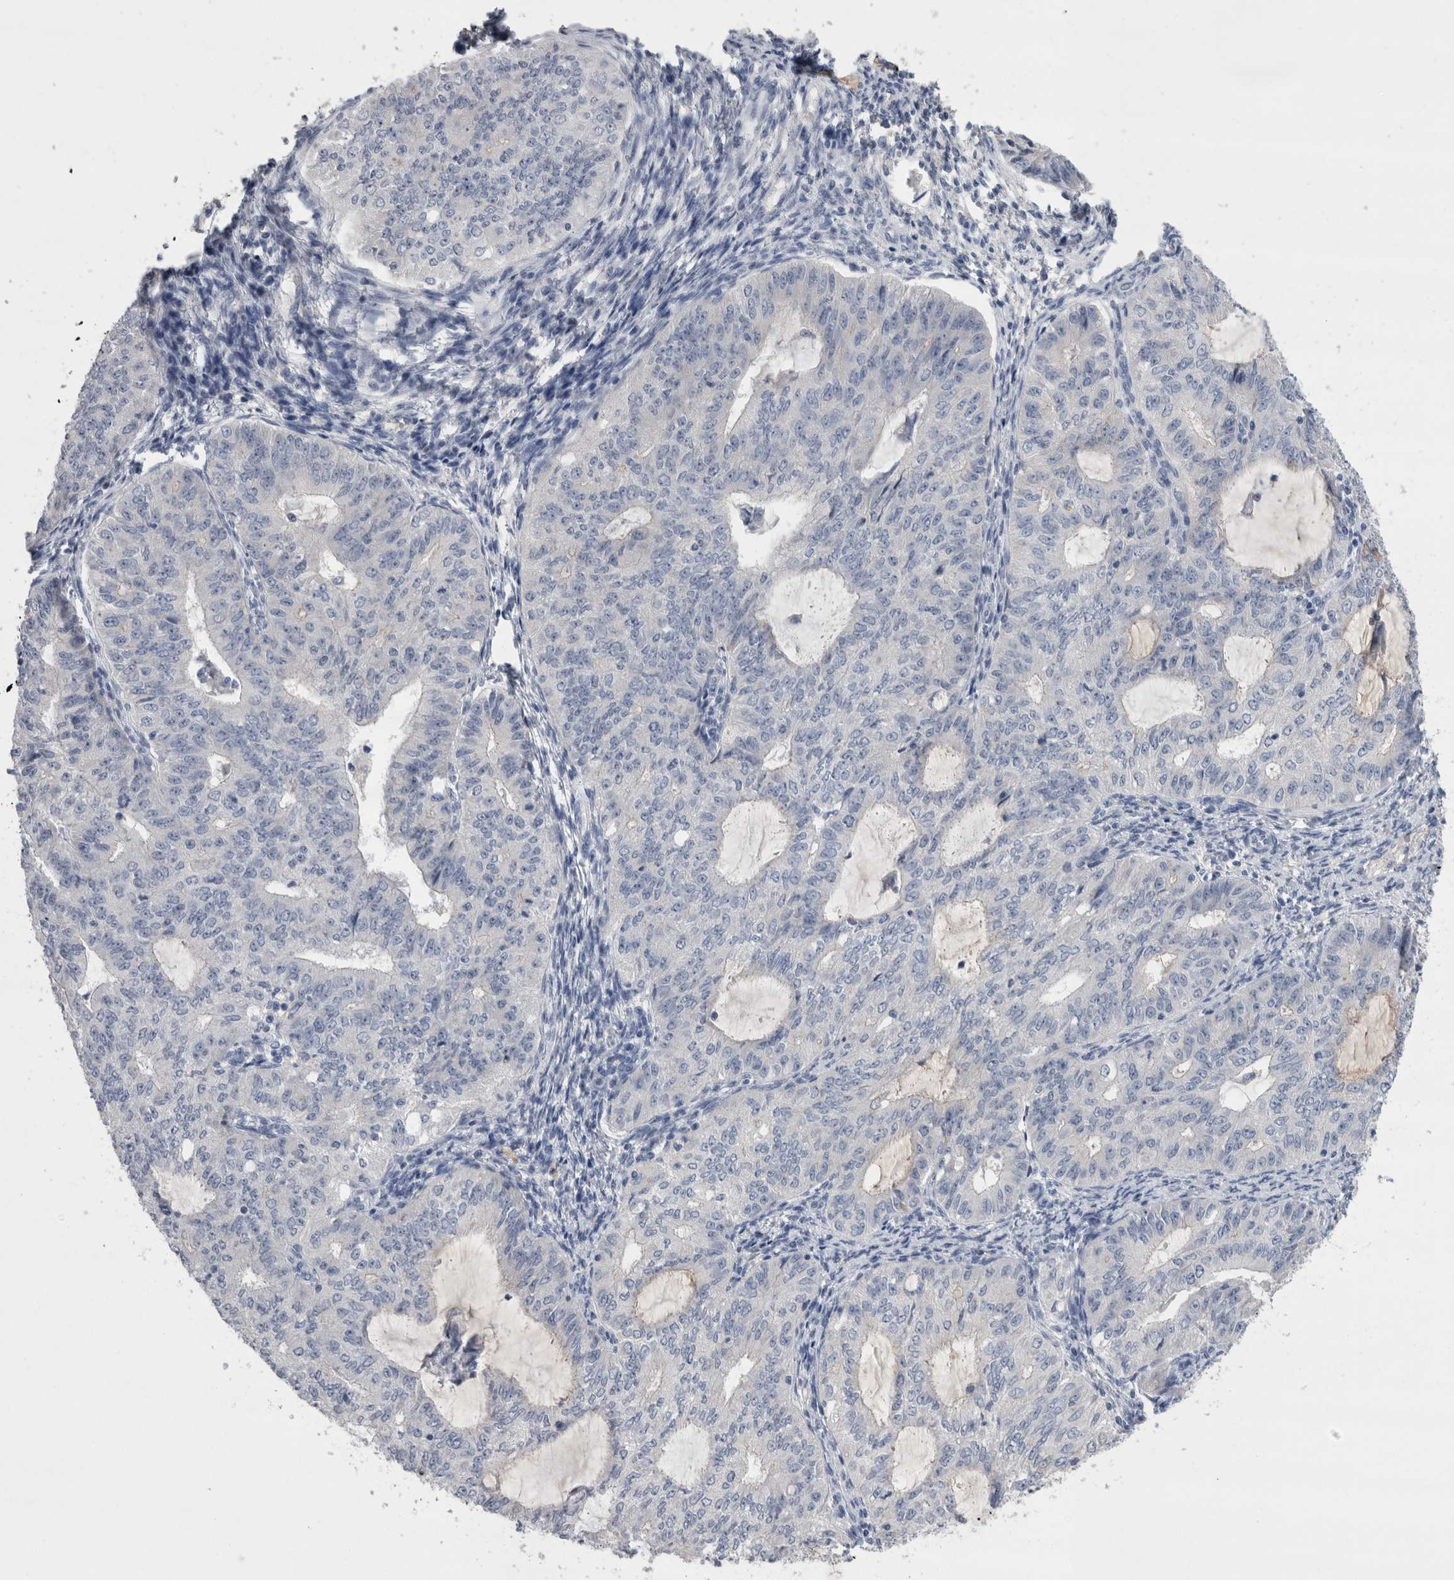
{"staining": {"intensity": "negative", "quantity": "none", "location": "none"}, "tissue": "endometrial cancer", "cell_type": "Tumor cells", "image_type": "cancer", "snomed": [{"axis": "morphology", "description": "Adenocarcinoma, NOS"}, {"axis": "topography", "description": "Endometrium"}], "caption": "A high-resolution histopathology image shows immunohistochemistry (IHC) staining of endometrial adenocarcinoma, which shows no significant expression in tumor cells.", "gene": "REG1A", "patient": {"sex": "female", "age": 32}}